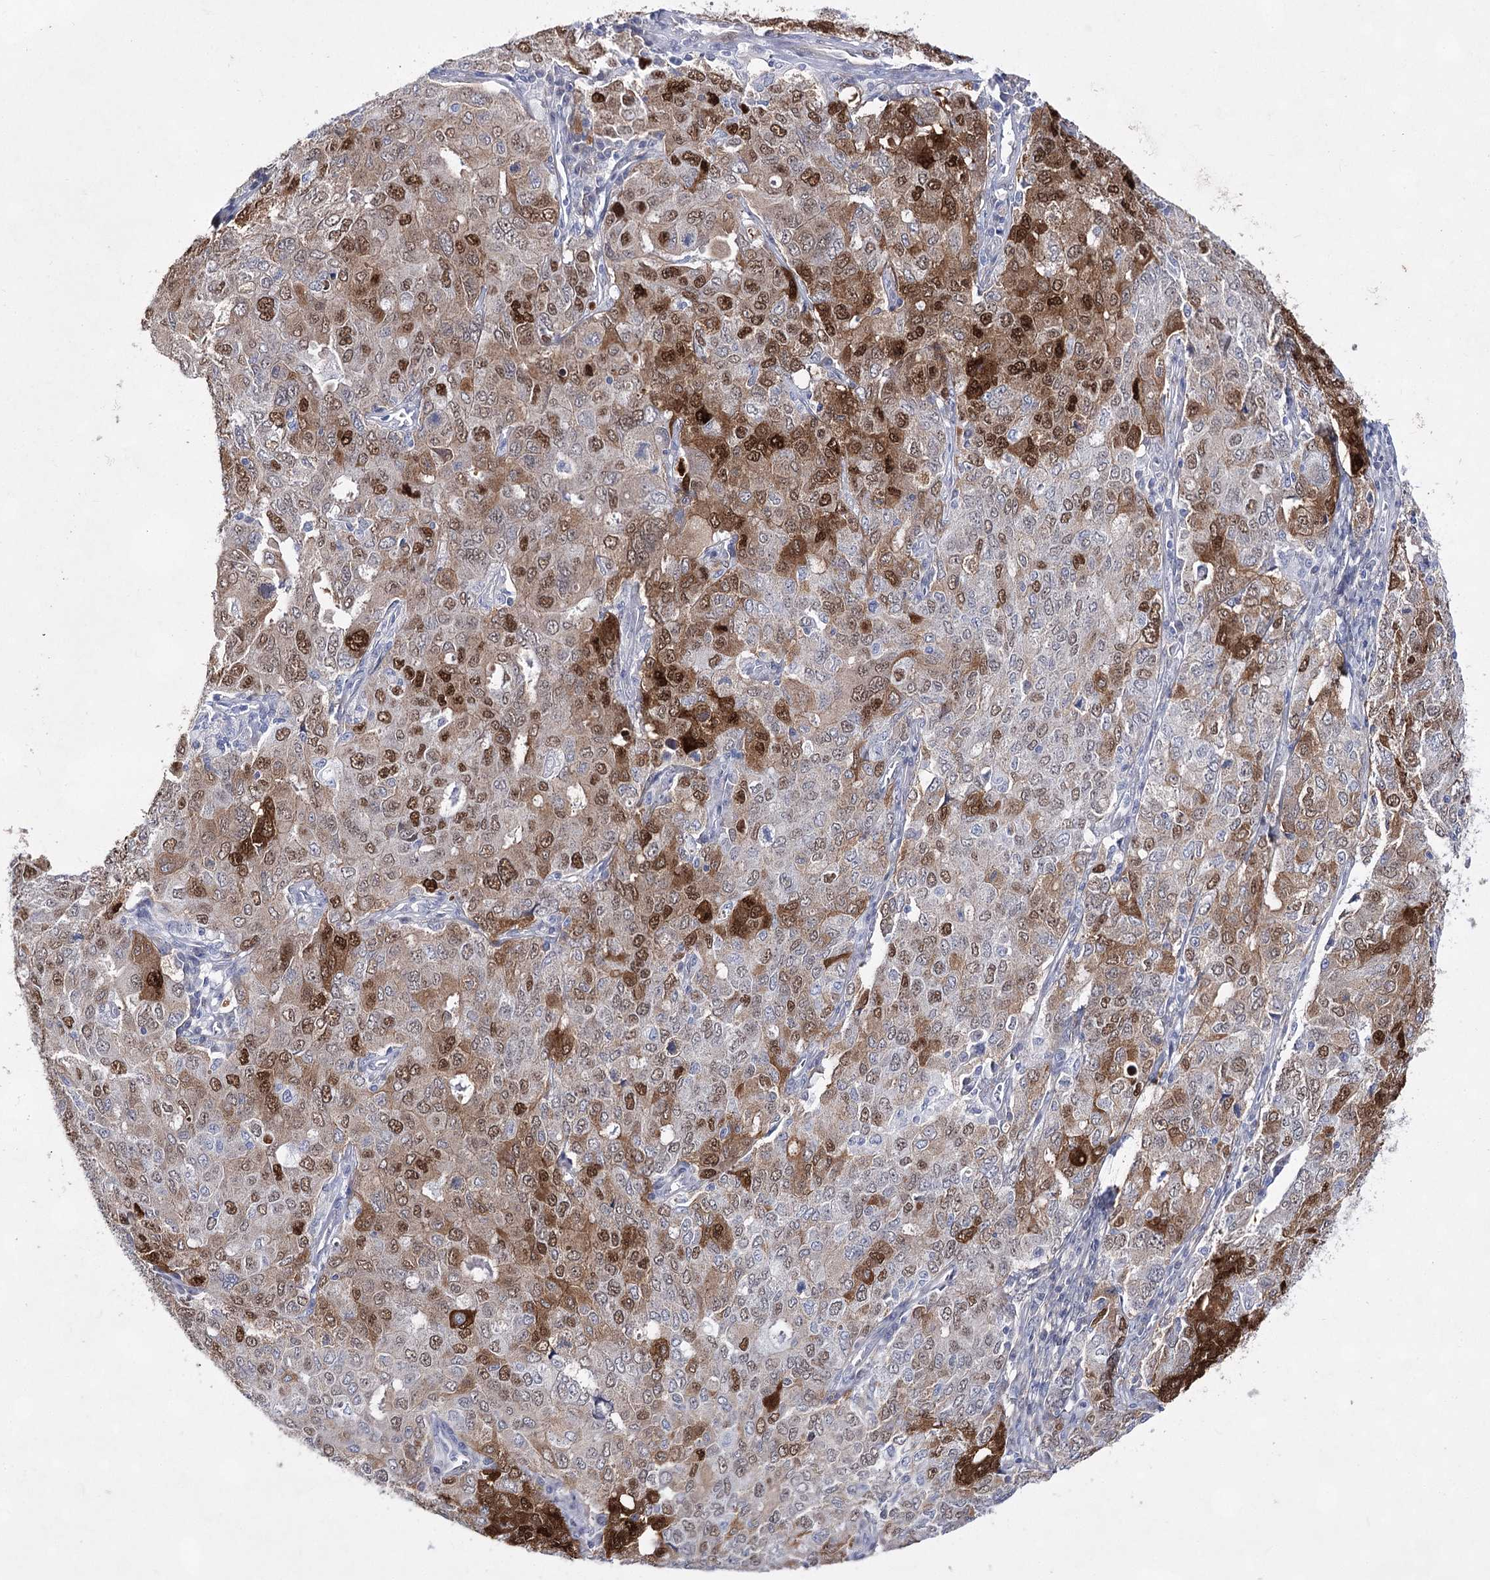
{"staining": {"intensity": "moderate", "quantity": ">75%", "location": "cytoplasmic/membranous,nuclear"}, "tissue": "ovarian cancer", "cell_type": "Tumor cells", "image_type": "cancer", "snomed": [{"axis": "morphology", "description": "Carcinoma, endometroid"}, {"axis": "topography", "description": "Ovary"}], "caption": "Immunohistochemical staining of ovarian cancer (endometroid carcinoma) displays medium levels of moderate cytoplasmic/membranous and nuclear protein staining in approximately >75% of tumor cells.", "gene": "UGDH", "patient": {"sex": "female", "age": 62}}